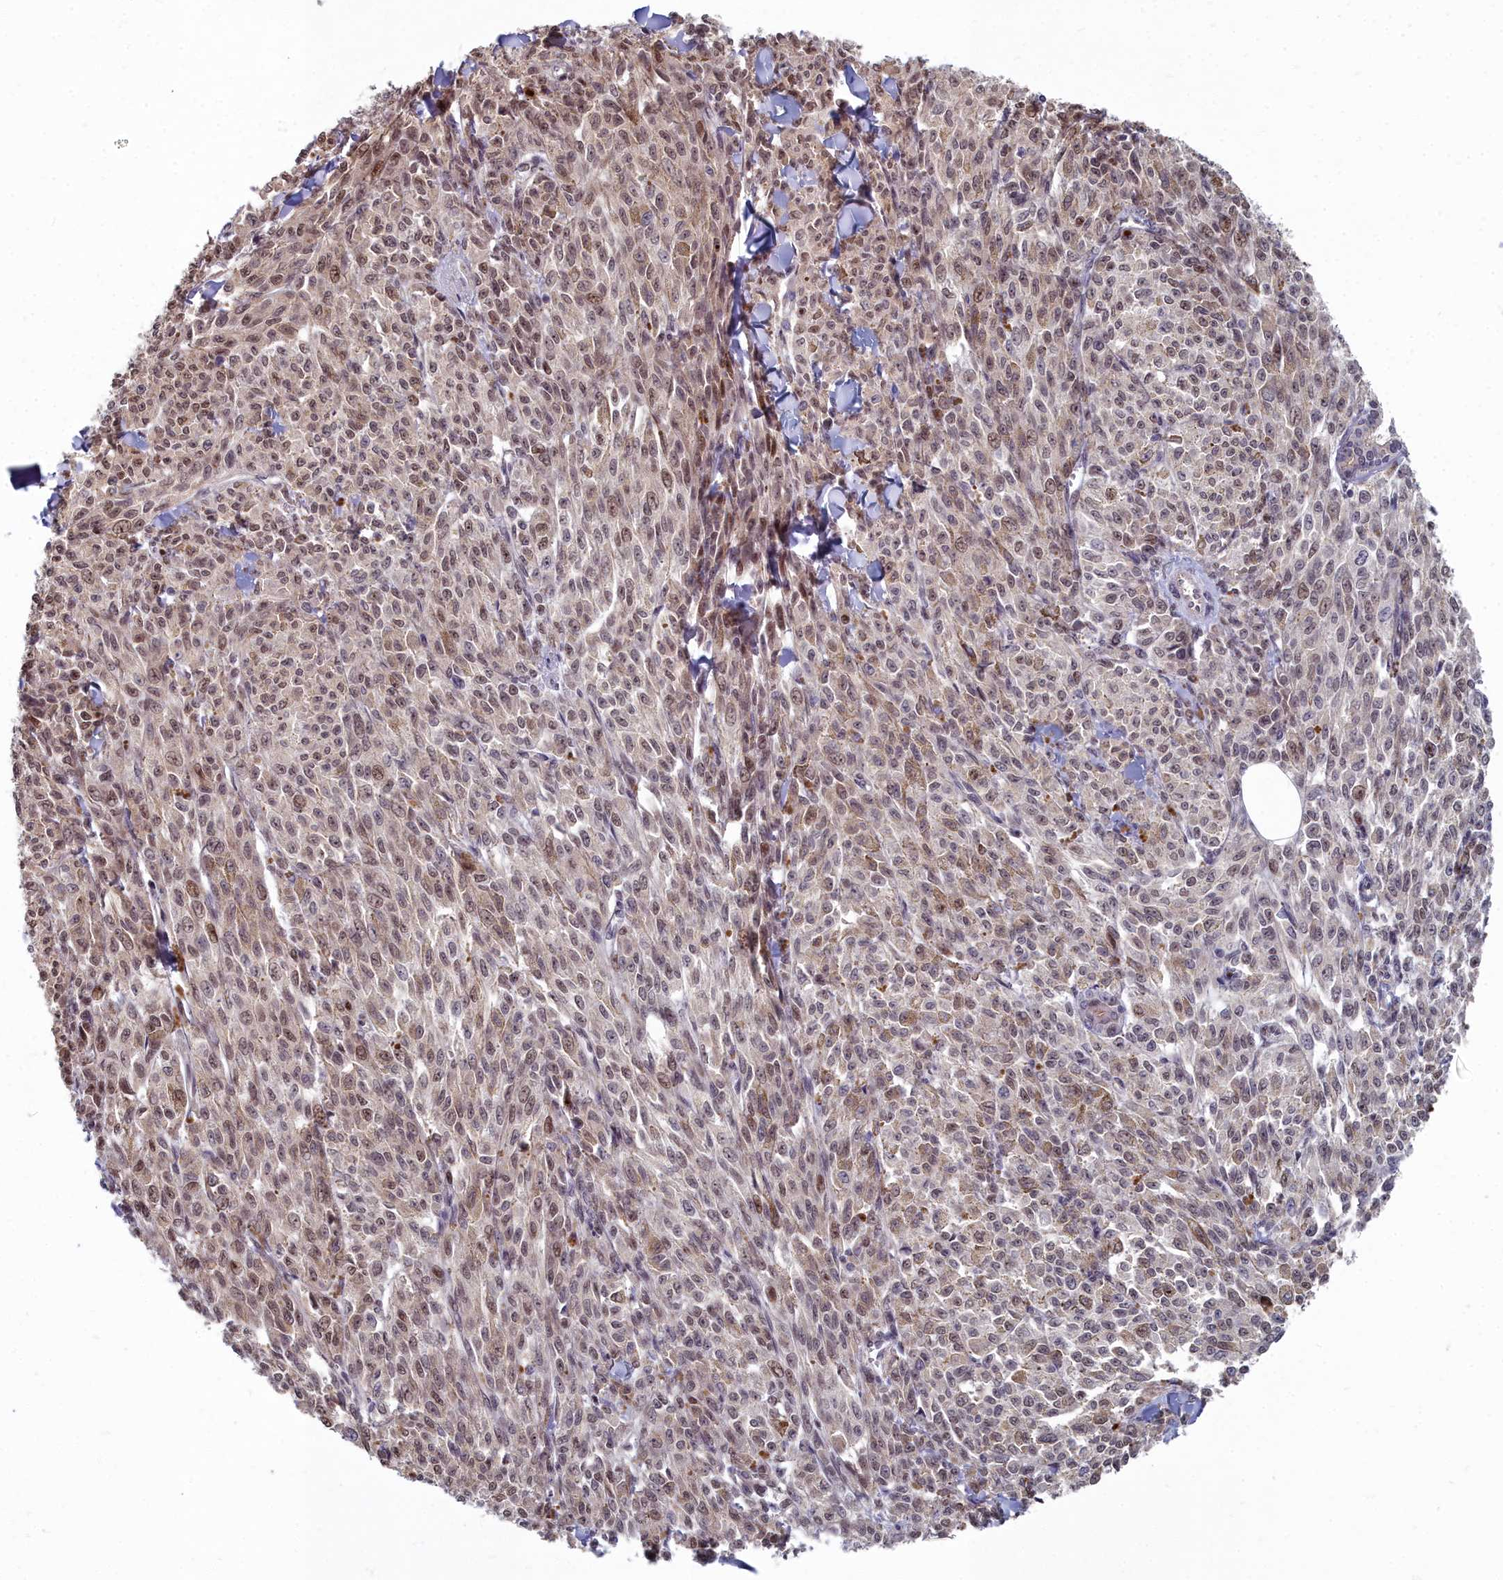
{"staining": {"intensity": "weak", "quantity": "25%-75%", "location": "nuclear"}, "tissue": "melanoma", "cell_type": "Tumor cells", "image_type": "cancer", "snomed": [{"axis": "morphology", "description": "Malignant melanoma, NOS"}, {"axis": "topography", "description": "Skin"}], "caption": "IHC (DAB (3,3'-diaminobenzidine)) staining of human melanoma reveals weak nuclear protein staining in approximately 25%-75% of tumor cells.", "gene": "RPS27A", "patient": {"sex": "female", "age": 52}}